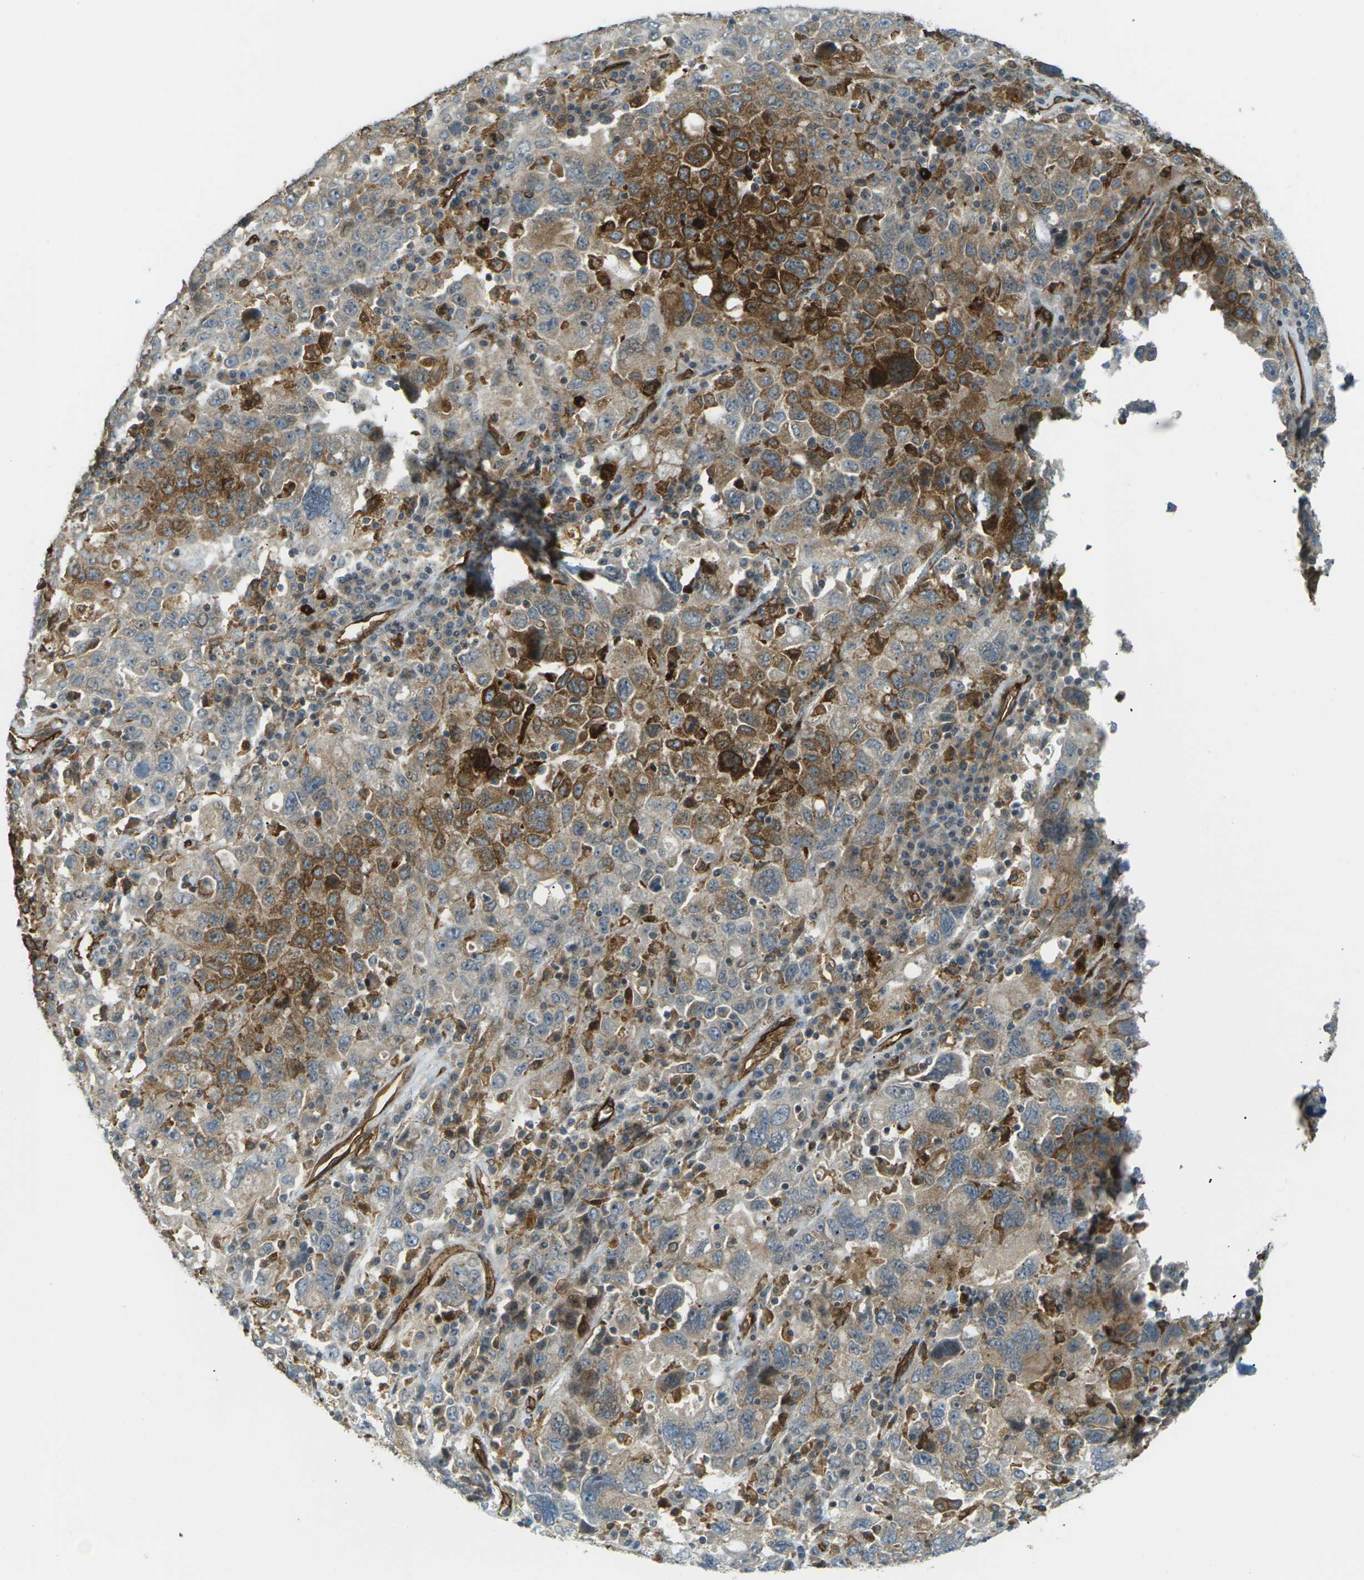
{"staining": {"intensity": "moderate", "quantity": "25%-75%", "location": "cytoplasmic/membranous"}, "tissue": "ovarian cancer", "cell_type": "Tumor cells", "image_type": "cancer", "snomed": [{"axis": "morphology", "description": "Carcinoma, endometroid"}, {"axis": "topography", "description": "Ovary"}], "caption": "Endometroid carcinoma (ovarian) was stained to show a protein in brown. There is medium levels of moderate cytoplasmic/membranous positivity in approximately 25%-75% of tumor cells. (DAB (3,3'-diaminobenzidine) IHC, brown staining for protein, blue staining for nuclei).", "gene": "S1PR1", "patient": {"sex": "female", "age": 62}}